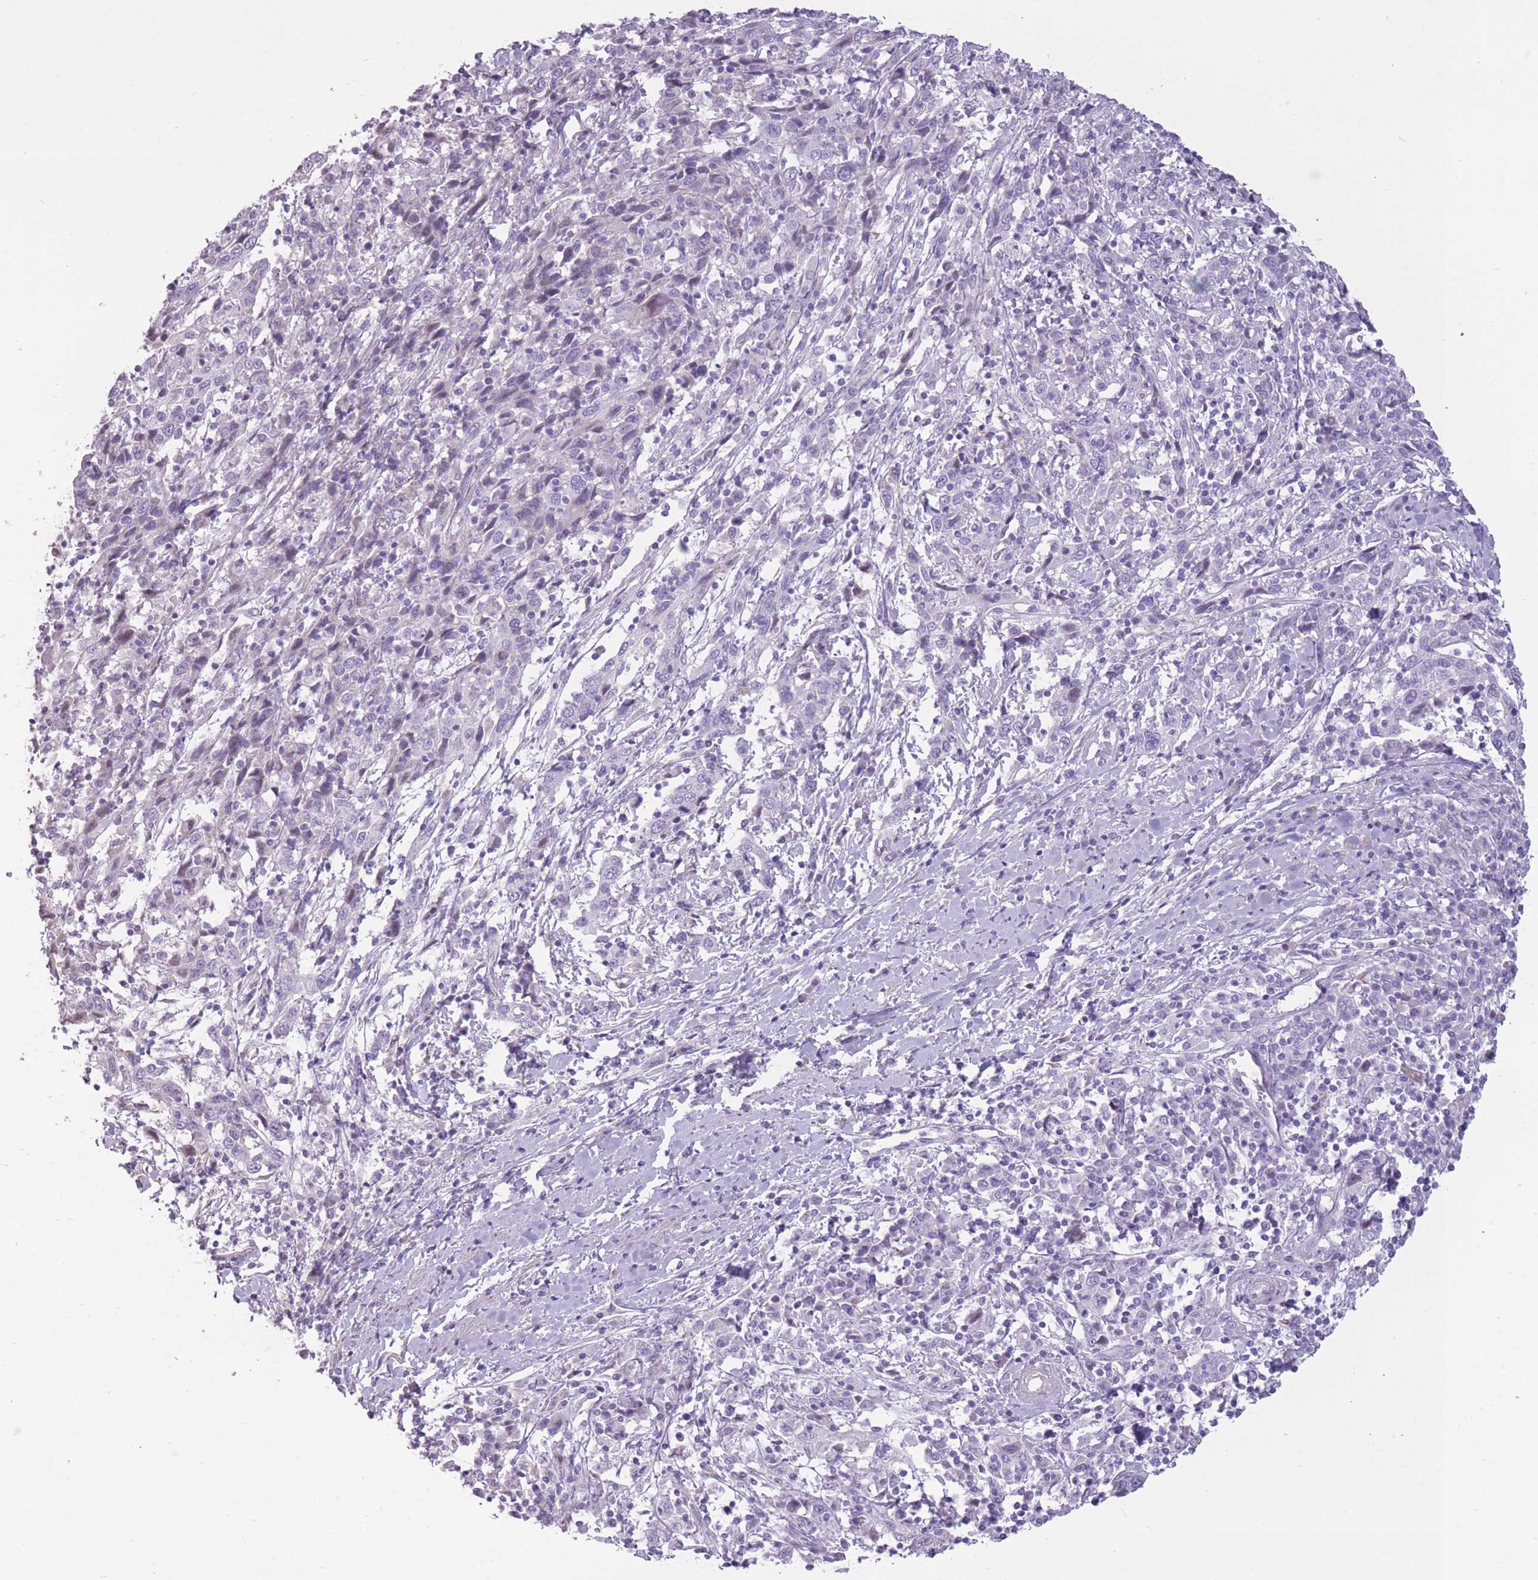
{"staining": {"intensity": "negative", "quantity": "none", "location": "none"}, "tissue": "cervical cancer", "cell_type": "Tumor cells", "image_type": "cancer", "snomed": [{"axis": "morphology", "description": "Squamous cell carcinoma, NOS"}, {"axis": "topography", "description": "Cervix"}], "caption": "The IHC photomicrograph has no significant staining in tumor cells of cervical cancer (squamous cell carcinoma) tissue. The staining is performed using DAB (3,3'-diaminobenzidine) brown chromogen with nuclei counter-stained in using hematoxylin.", "gene": "WDR70", "patient": {"sex": "female", "age": 46}}